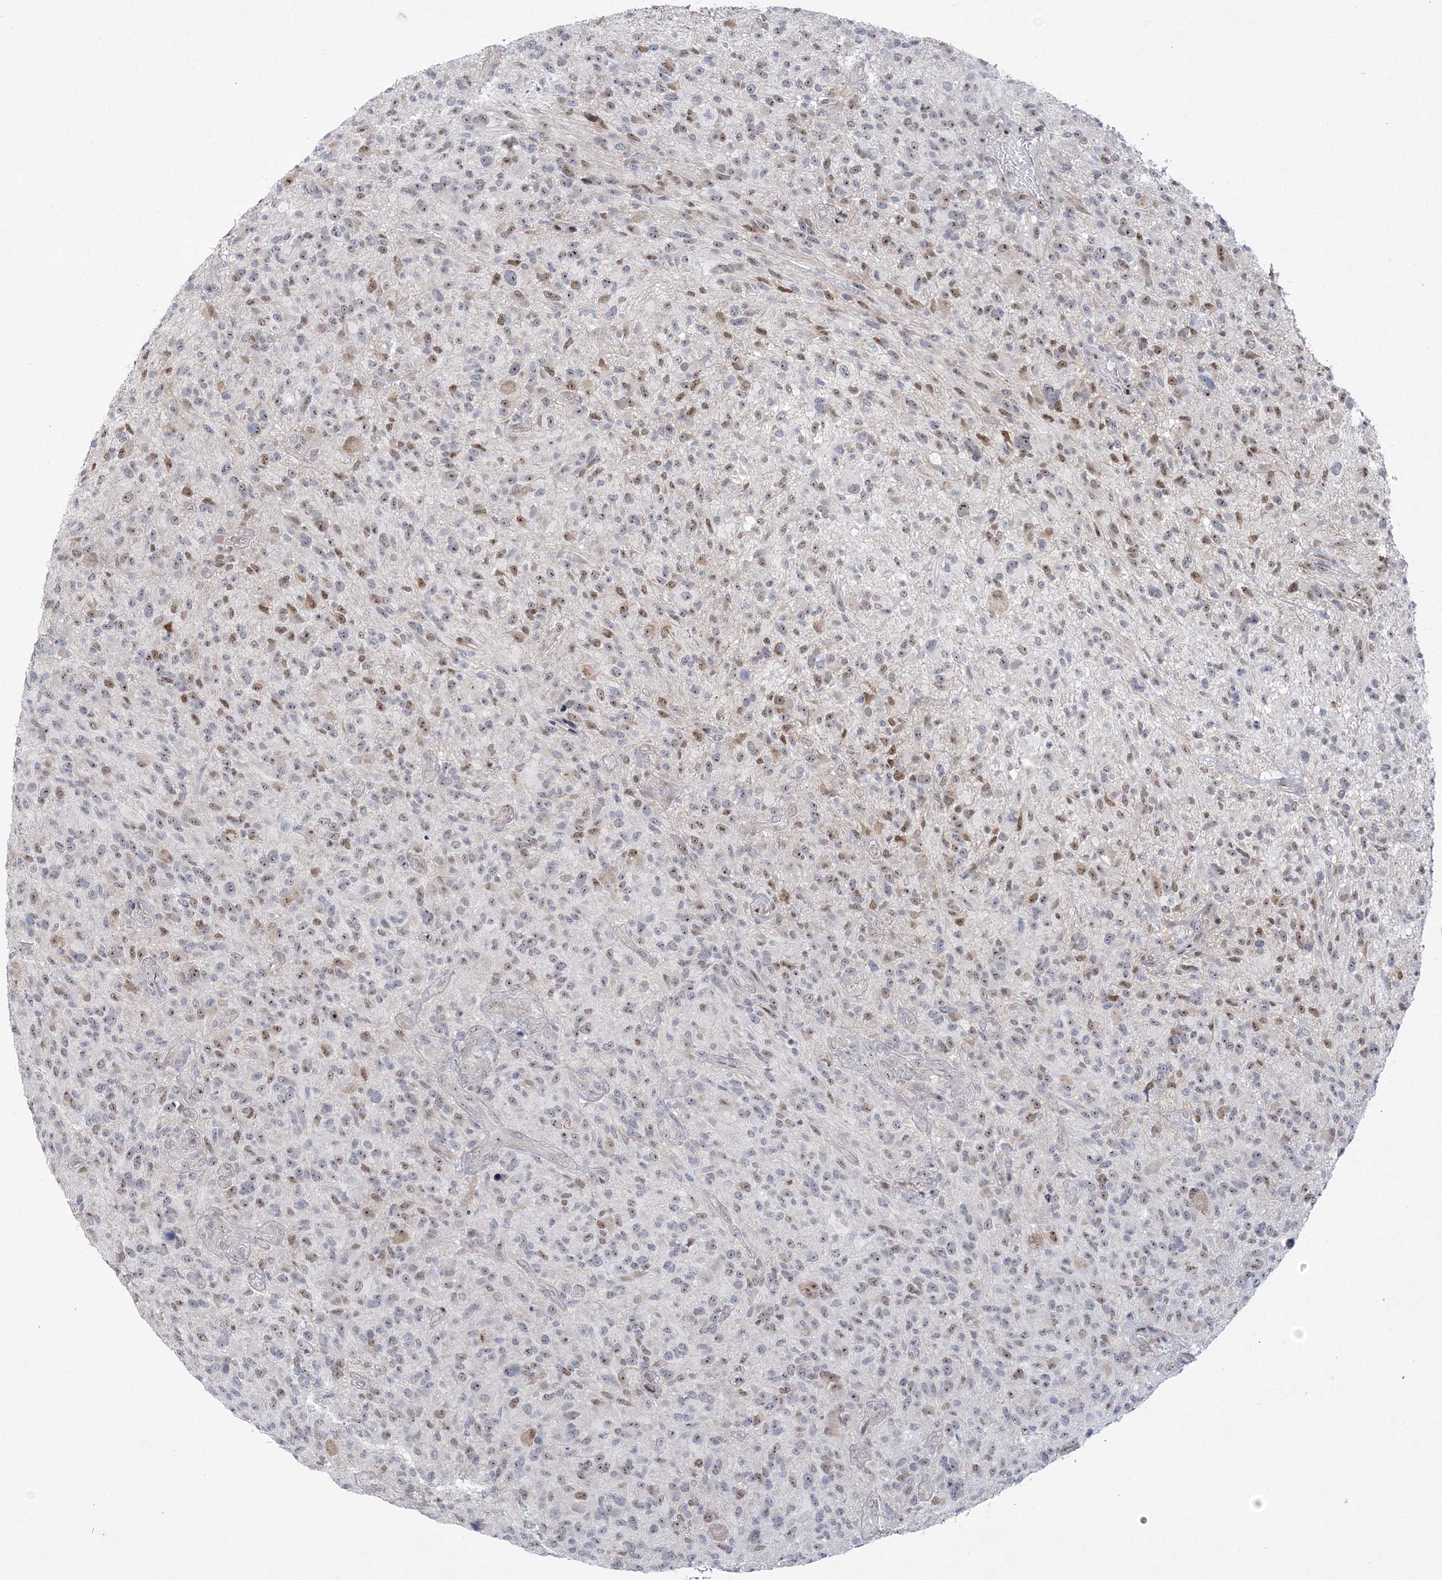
{"staining": {"intensity": "moderate", "quantity": ">75%", "location": "nuclear"}, "tissue": "glioma", "cell_type": "Tumor cells", "image_type": "cancer", "snomed": [{"axis": "morphology", "description": "Glioma, malignant, High grade"}, {"axis": "topography", "description": "Brain"}], "caption": "Moderate nuclear staining is present in about >75% of tumor cells in malignant glioma (high-grade).", "gene": "HOMEZ", "patient": {"sex": "male", "age": 47}}